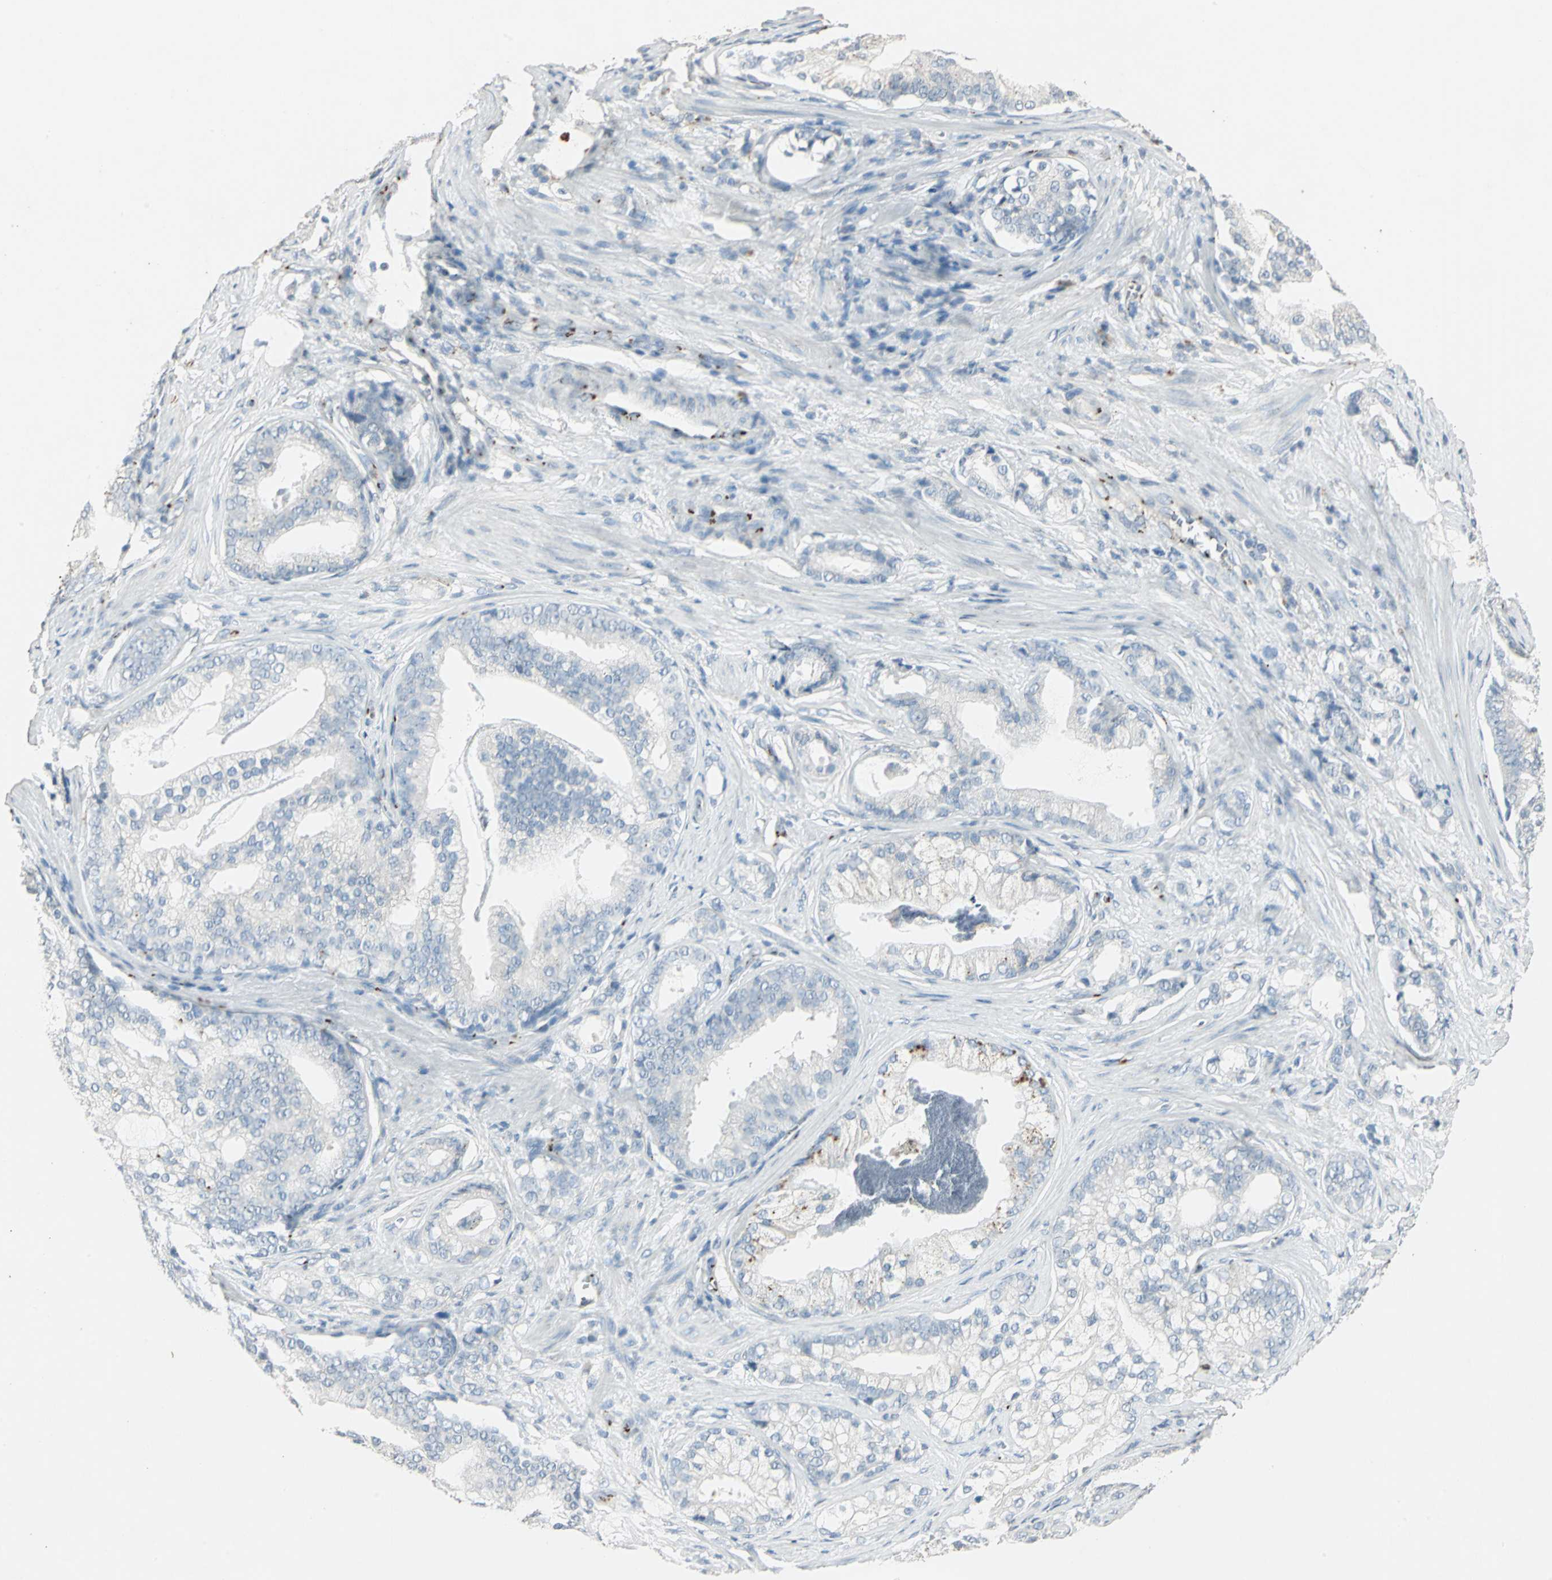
{"staining": {"intensity": "strong", "quantity": "<25%", "location": "cytoplasmic/membranous"}, "tissue": "prostate cancer", "cell_type": "Tumor cells", "image_type": "cancer", "snomed": [{"axis": "morphology", "description": "Adenocarcinoma, Low grade"}, {"axis": "topography", "description": "Prostate"}], "caption": "An IHC histopathology image of neoplastic tissue is shown. Protein staining in brown shows strong cytoplasmic/membranous positivity in prostate adenocarcinoma (low-grade) within tumor cells.", "gene": "CAMK2B", "patient": {"sex": "male", "age": 58}}